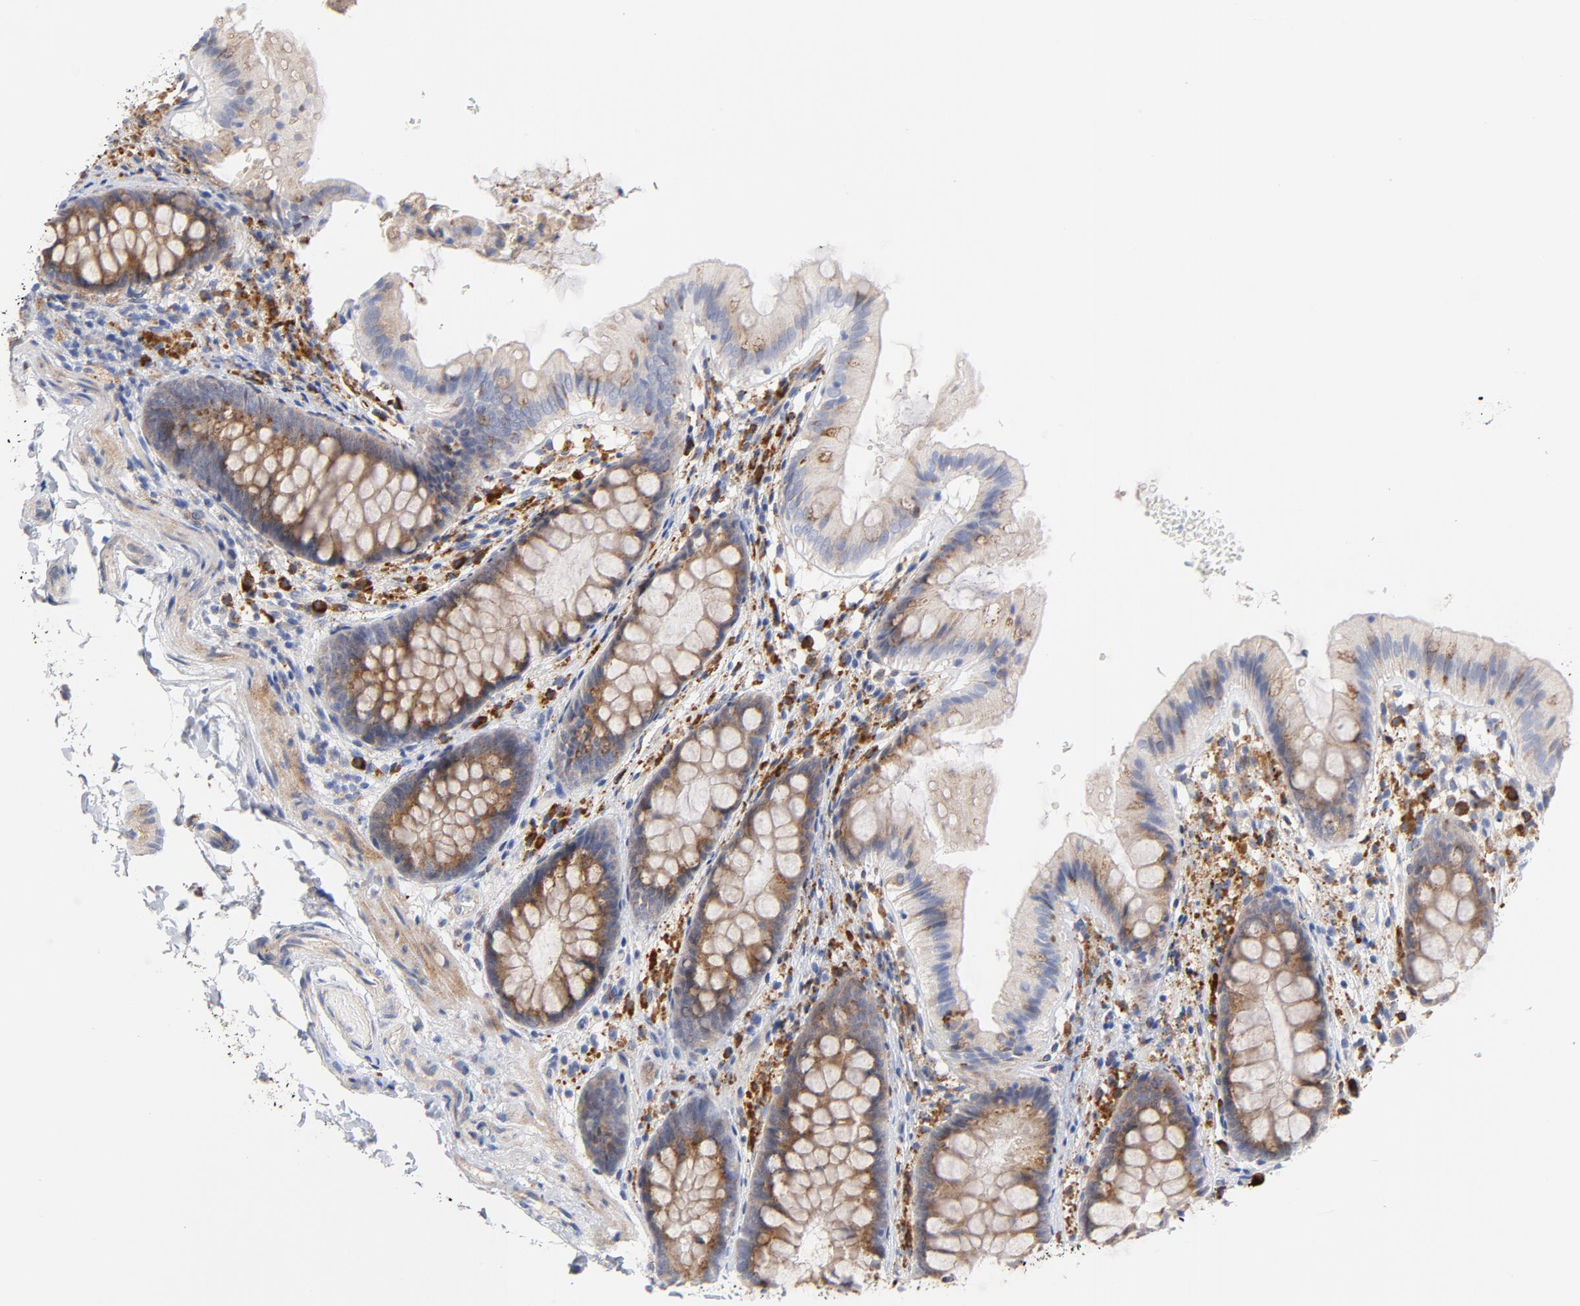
{"staining": {"intensity": "weak", "quantity": "25%-75%", "location": "cytoplasmic/membranous"}, "tissue": "colon", "cell_type": "Endothelial cells", "image_type": "normal", "snomed": [{"axis": "morphology", "description": "Normal tissue, NOS"}, {"axis": "topography", "description": "Smooth muscle"}, {"axis": "topography", "description": "Colon"}], "caption": "Weak cytoplasmic/membranous positivity for a protein is present in about 25%-75% of endothelial cells of unremarkable colon using IHC.", "gene": "RAPGEF3", "patient": {"sex": "male", "age": 67}}